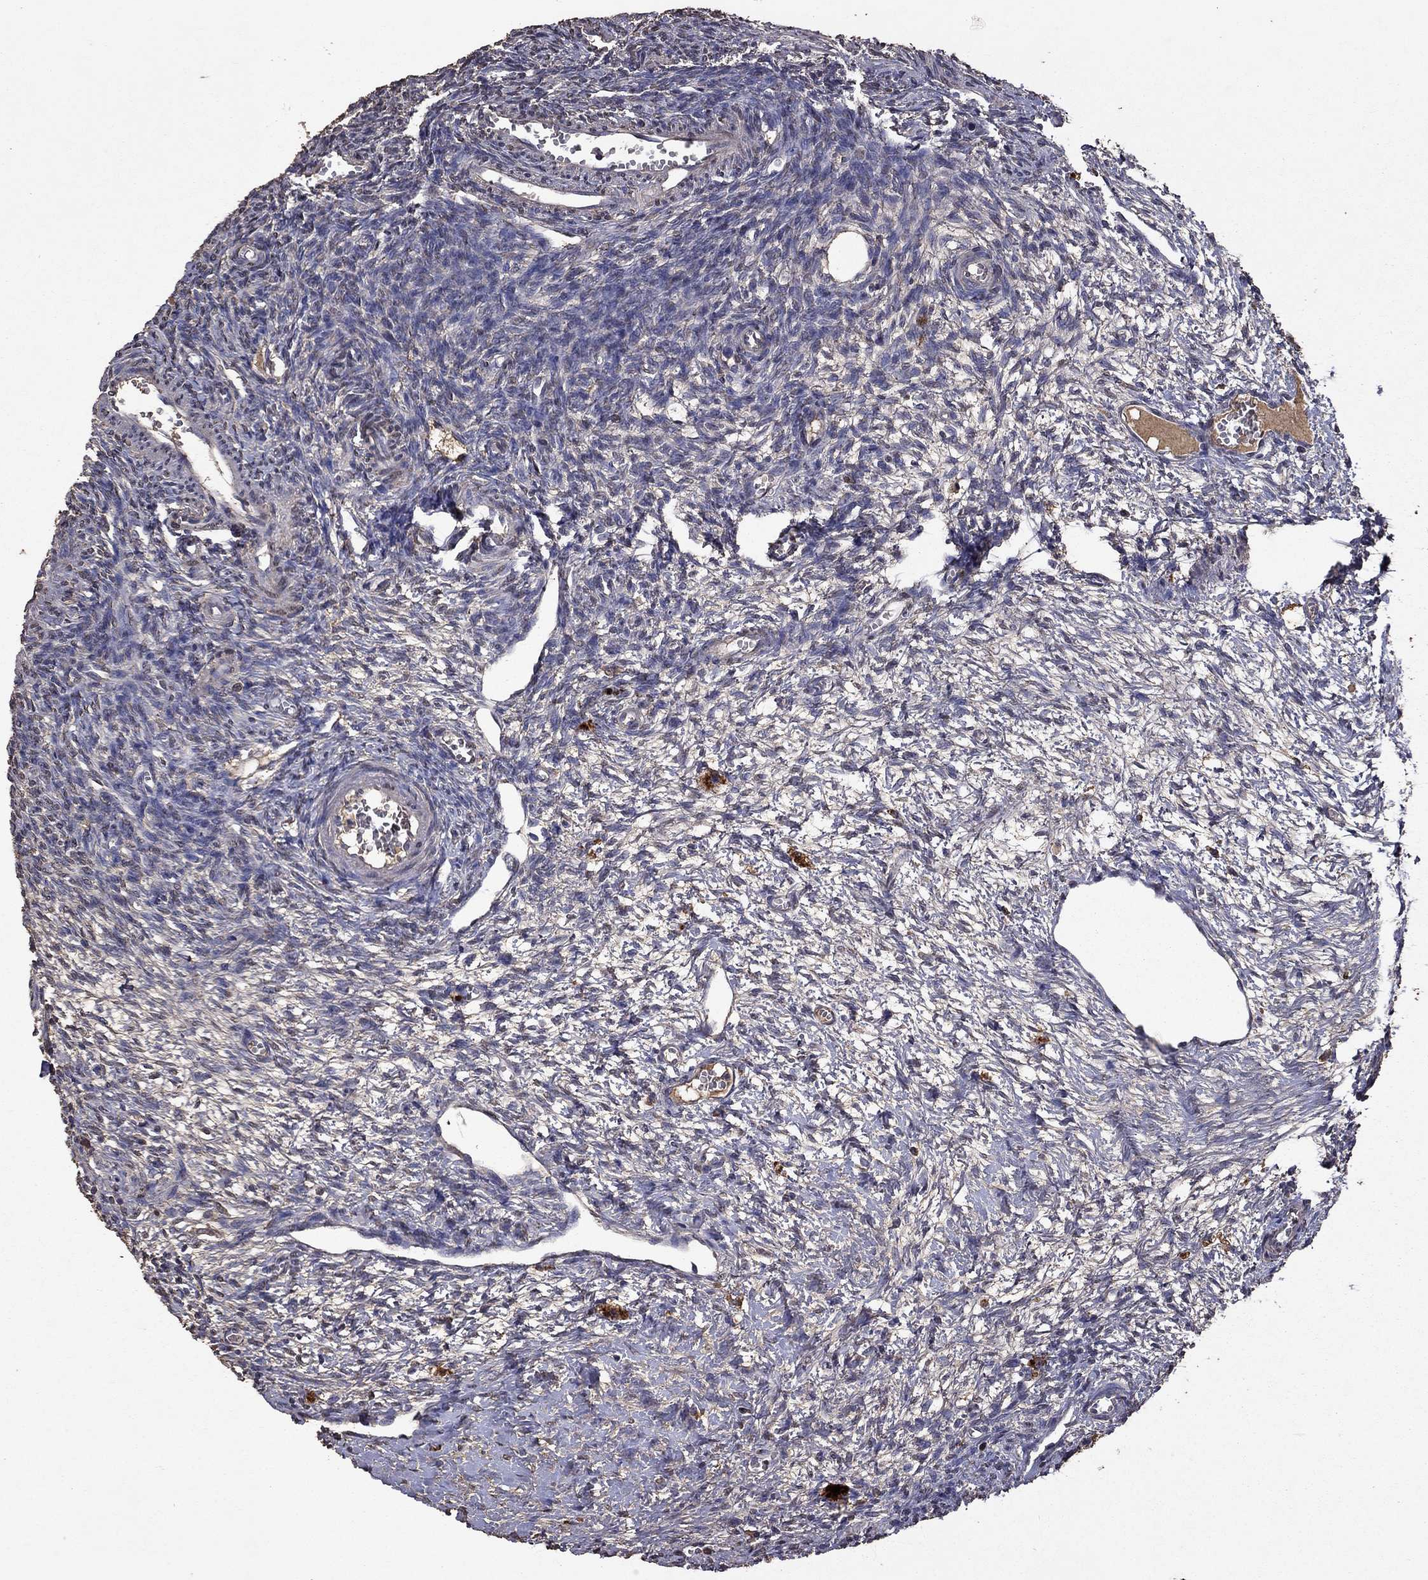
{"staining": {"intensity": "negative", "quantity": "none", "location": "none"}, "tissue": "ovary", "cell_type": "Ovarian stroma cells", "image_type": "normal", "snomed": [{"axis": "morphology", "description": "Normal tissue, NOS"}, {"axis": "topography", "description": "Ovary"}], "caption": "Immunohistochemistry (IHC) of unremarkable human ovary demonstrates no staining in ovarian stroma cells.", "gene": "SERPINA5", "patient": {"sex": "female", "age": 27}}